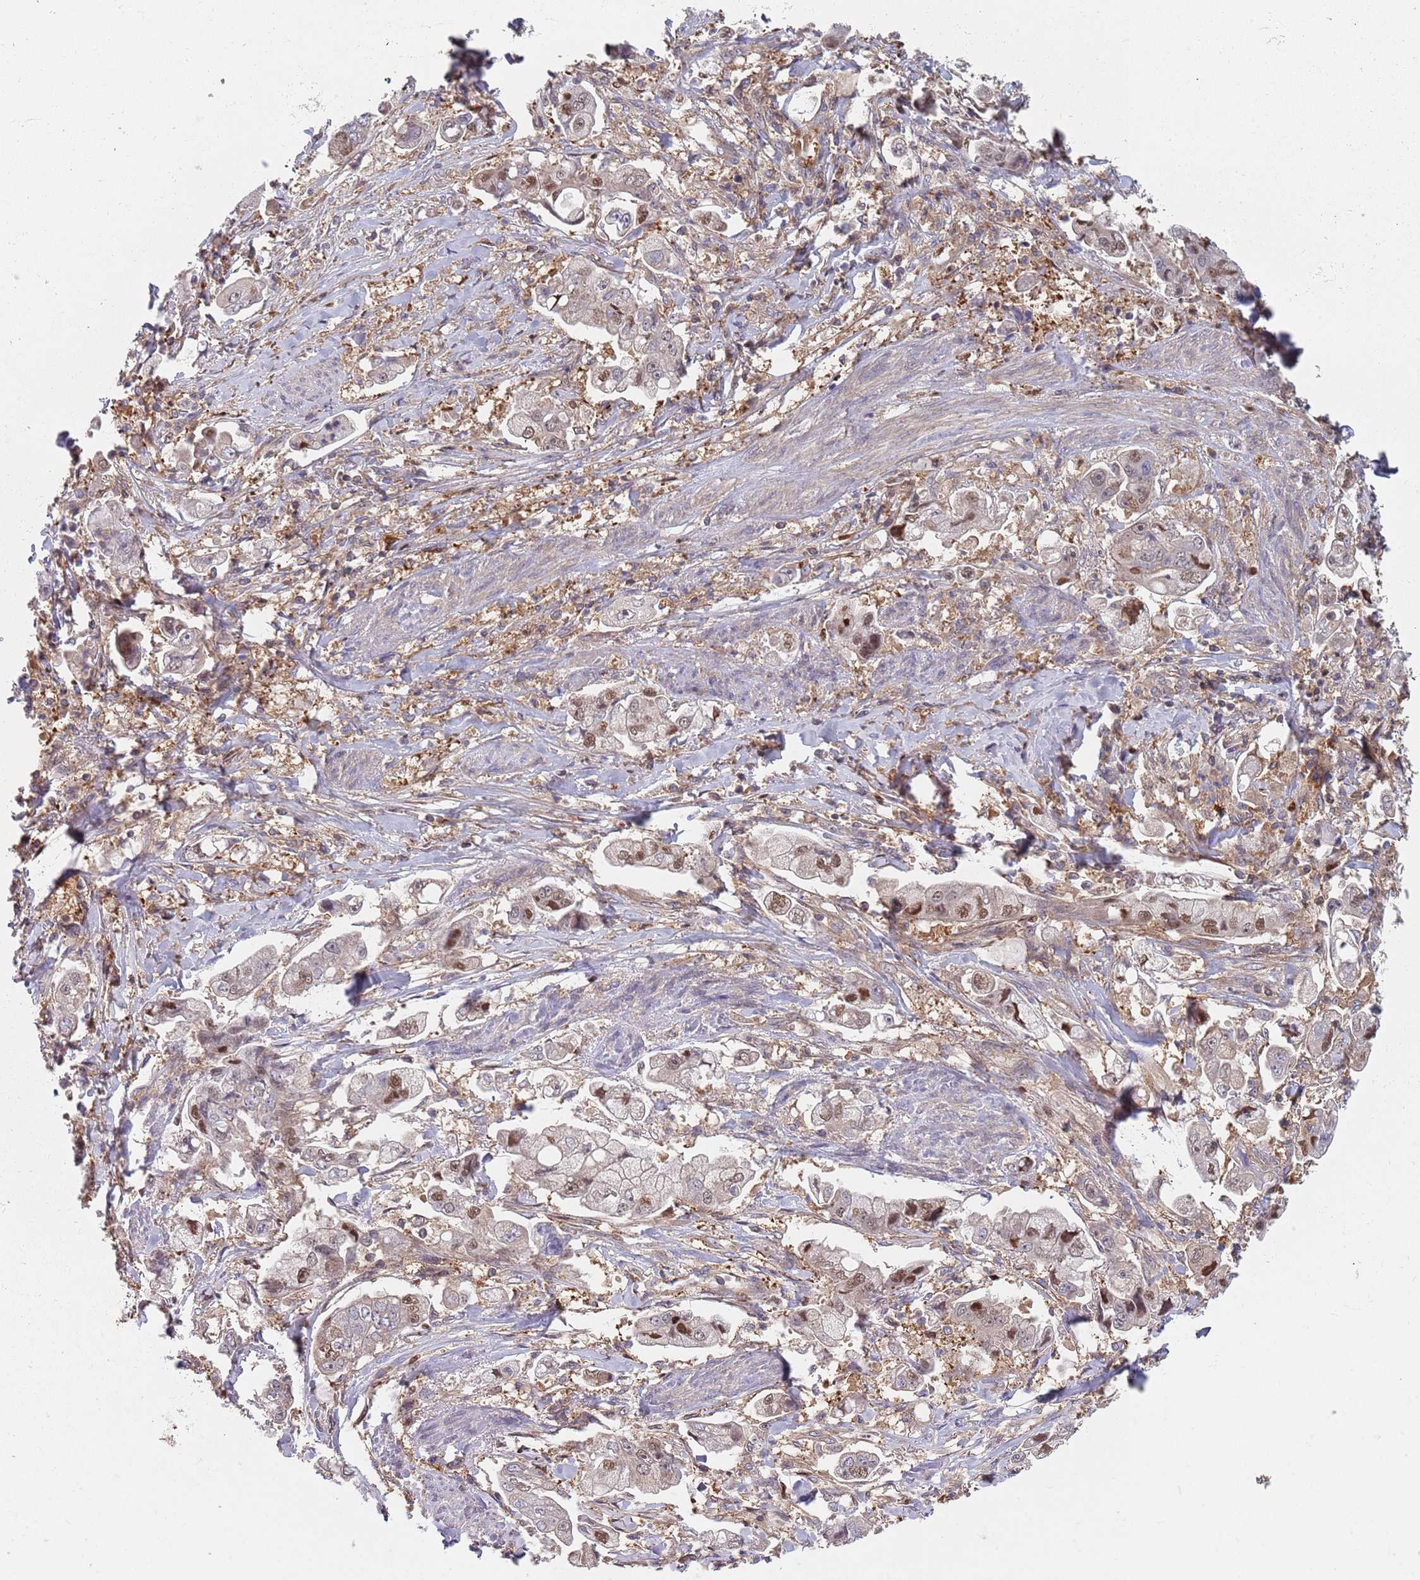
{"staining": {"intensity": "weak", "quantity": "25%-75%", "location": "cytoplasmic/membranous"}, "tissue": "stomach cancer", "cell_type": "Tumor cells", "image_type": "cancer", "snomed": [{"axis": "morphology", "description": "Adenocarcinoma, NOS"}, {"axis": "topography", "description": "Stomach"}], "caption": "Protein expression analysis of human adenocarcinoma (stomach) reveals weak cytoplasmic/membranous expression in about 25%-75% of tumor cells.", "gene": "GDI2", "patient": {"sex": "male", "age": 62}}